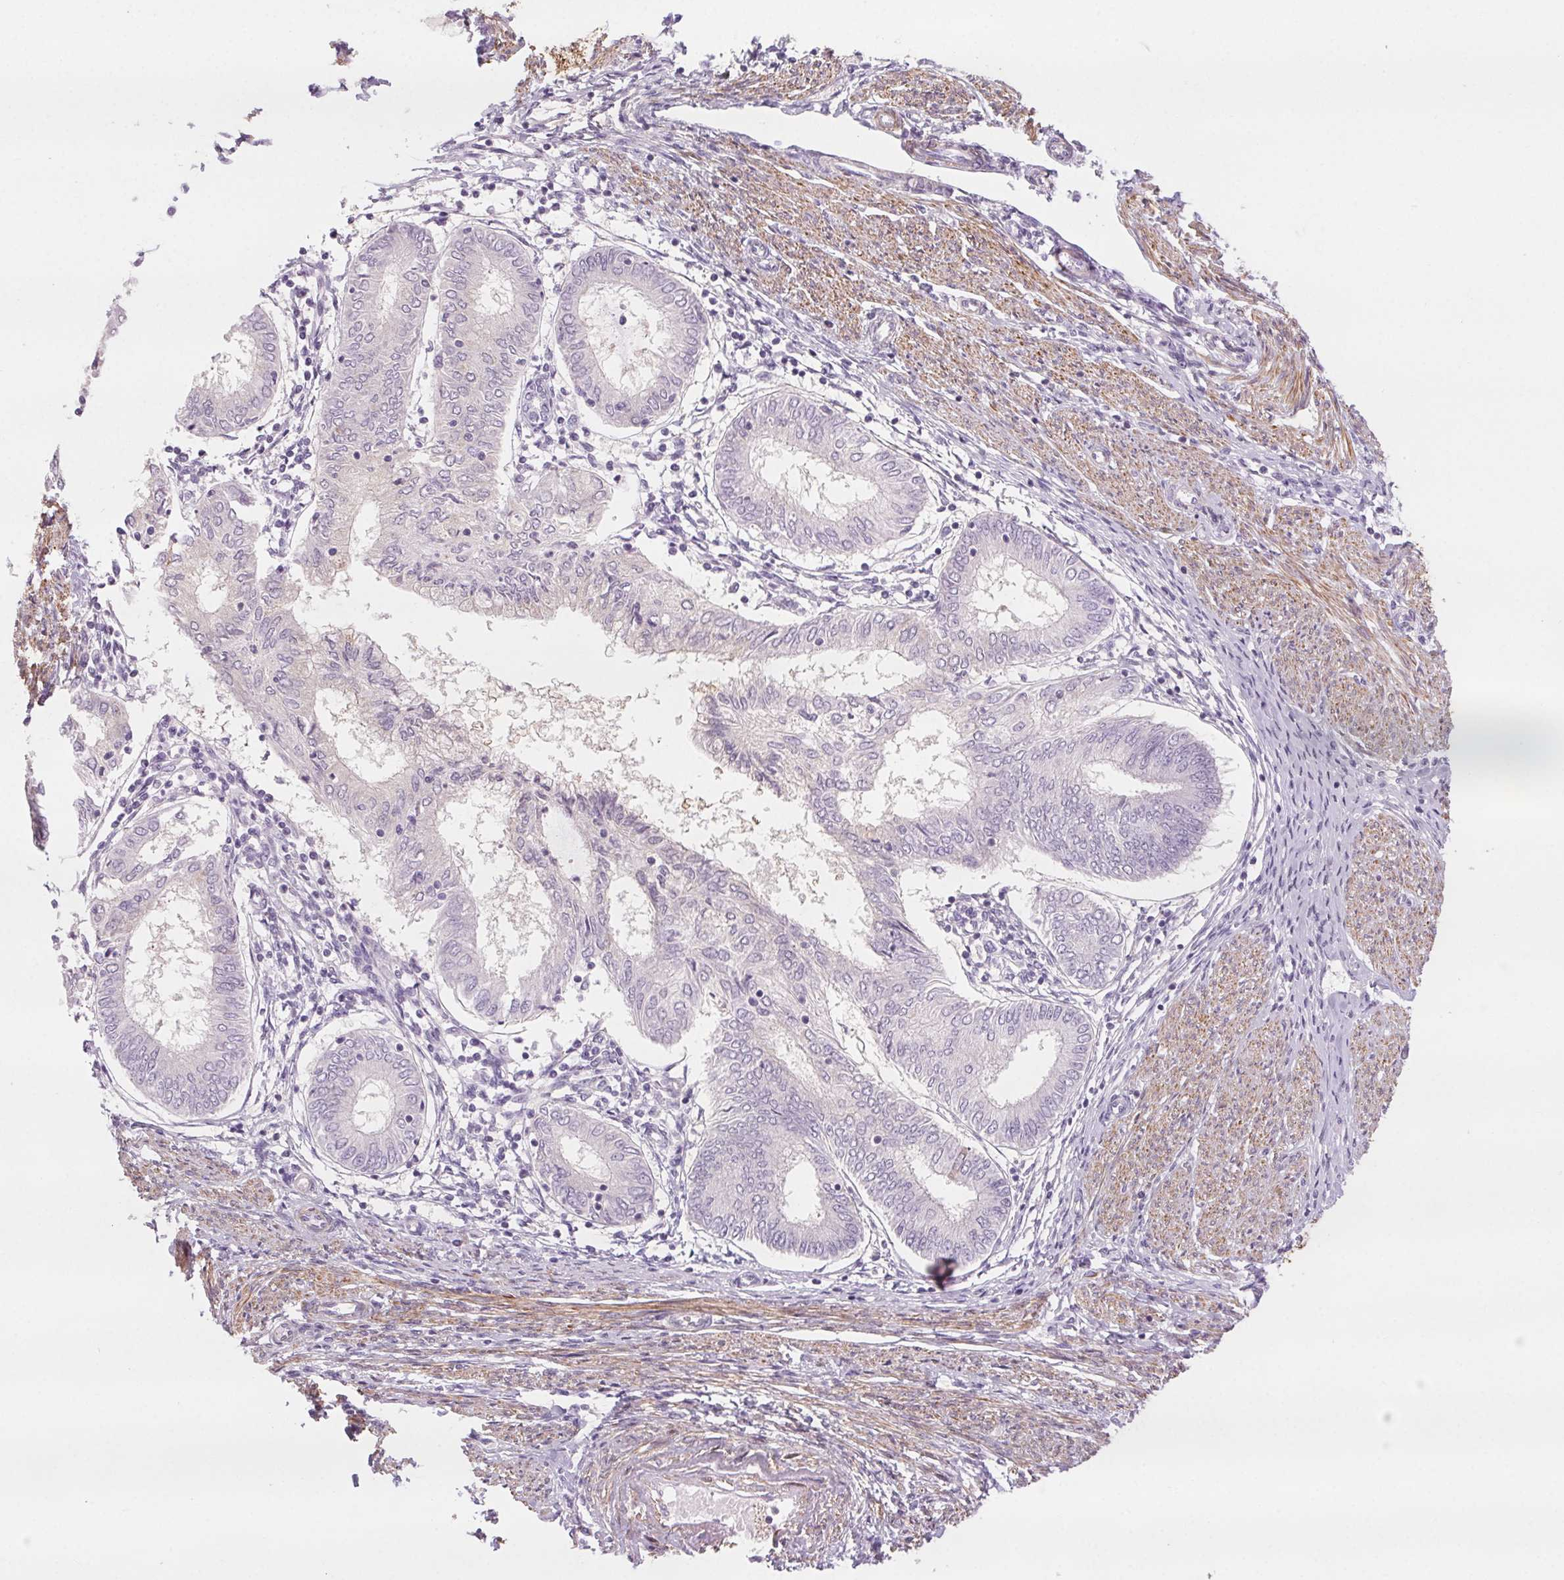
{"staining": {"intensity": "negative", "quantity": "none", "location": "none"}, "tissue": "endometrial cancer", "cell_type": "Tumor cells", "image_type": "cancer", "snomed": [{"axis": "morphology", "description": "Adenocarcinoma, NOS"}, {"axis": "topography", "description": "Endometrium"}], "caption": "Immunohistochemistry histopathology image of neoplastic tissue: human endometrial cancer stained with DAB (3,3'-diaminobenzidine) reveals no significant protein staining in tumor cells.", "gene": "HHLA2", "patient": {"sex": "female", "age": 68}}